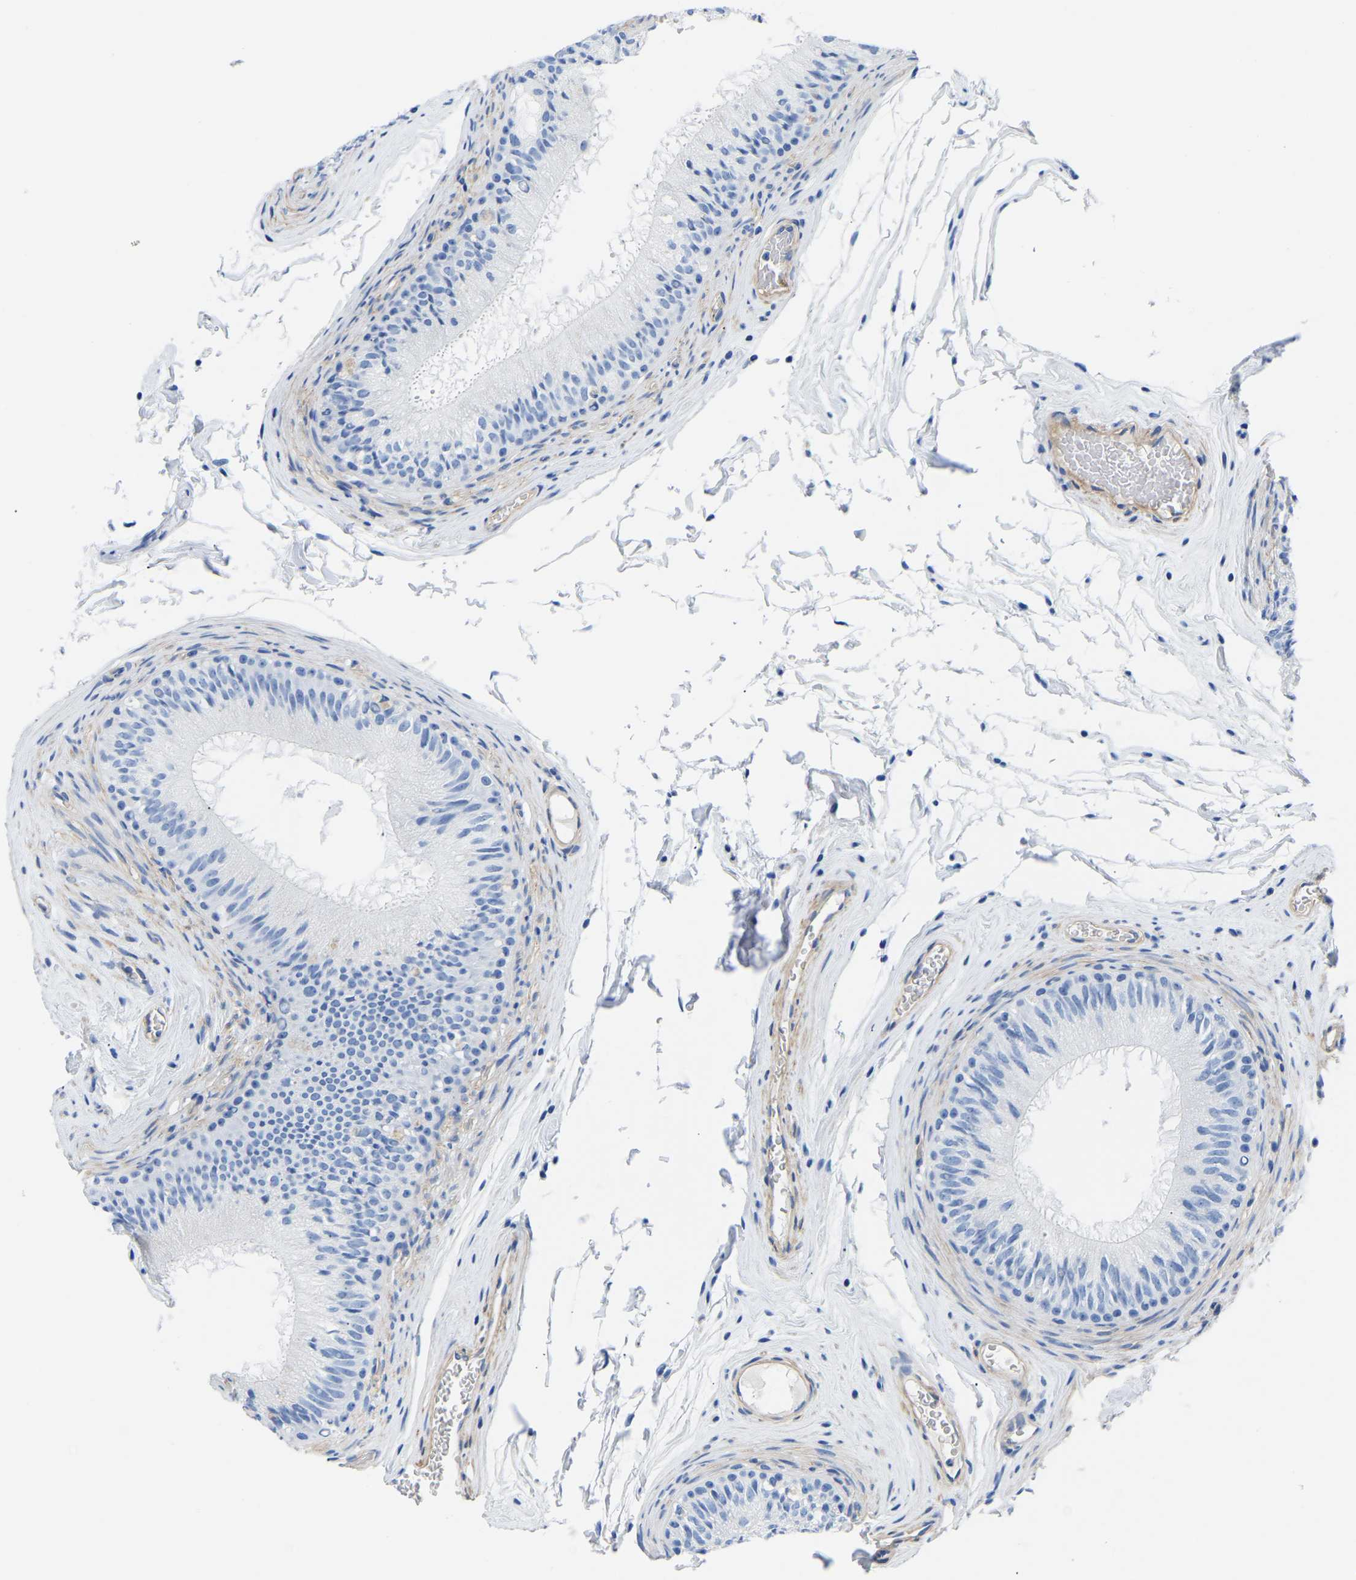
{"staining": {"intensity": "negative", "quantity": "none", "location": "none"}, "tissue": "epididymis", "cell_type": "Glandular cells", "image_type": "normal", "snomed": [{"axis": "morphology", "description": "Normal tissue, NOS"}, {"axis": "topography", "description": "Testis"}, {"axis": "topography", "description": "Epididymis"}], "caption": "Glandular cells show no significant protein staining in normal epididymis. (Immunohistochemistry, brightfield microscopy, high magnification).", "gene": "UPK3A", "patient": {"sex": "male", "age": 36}}